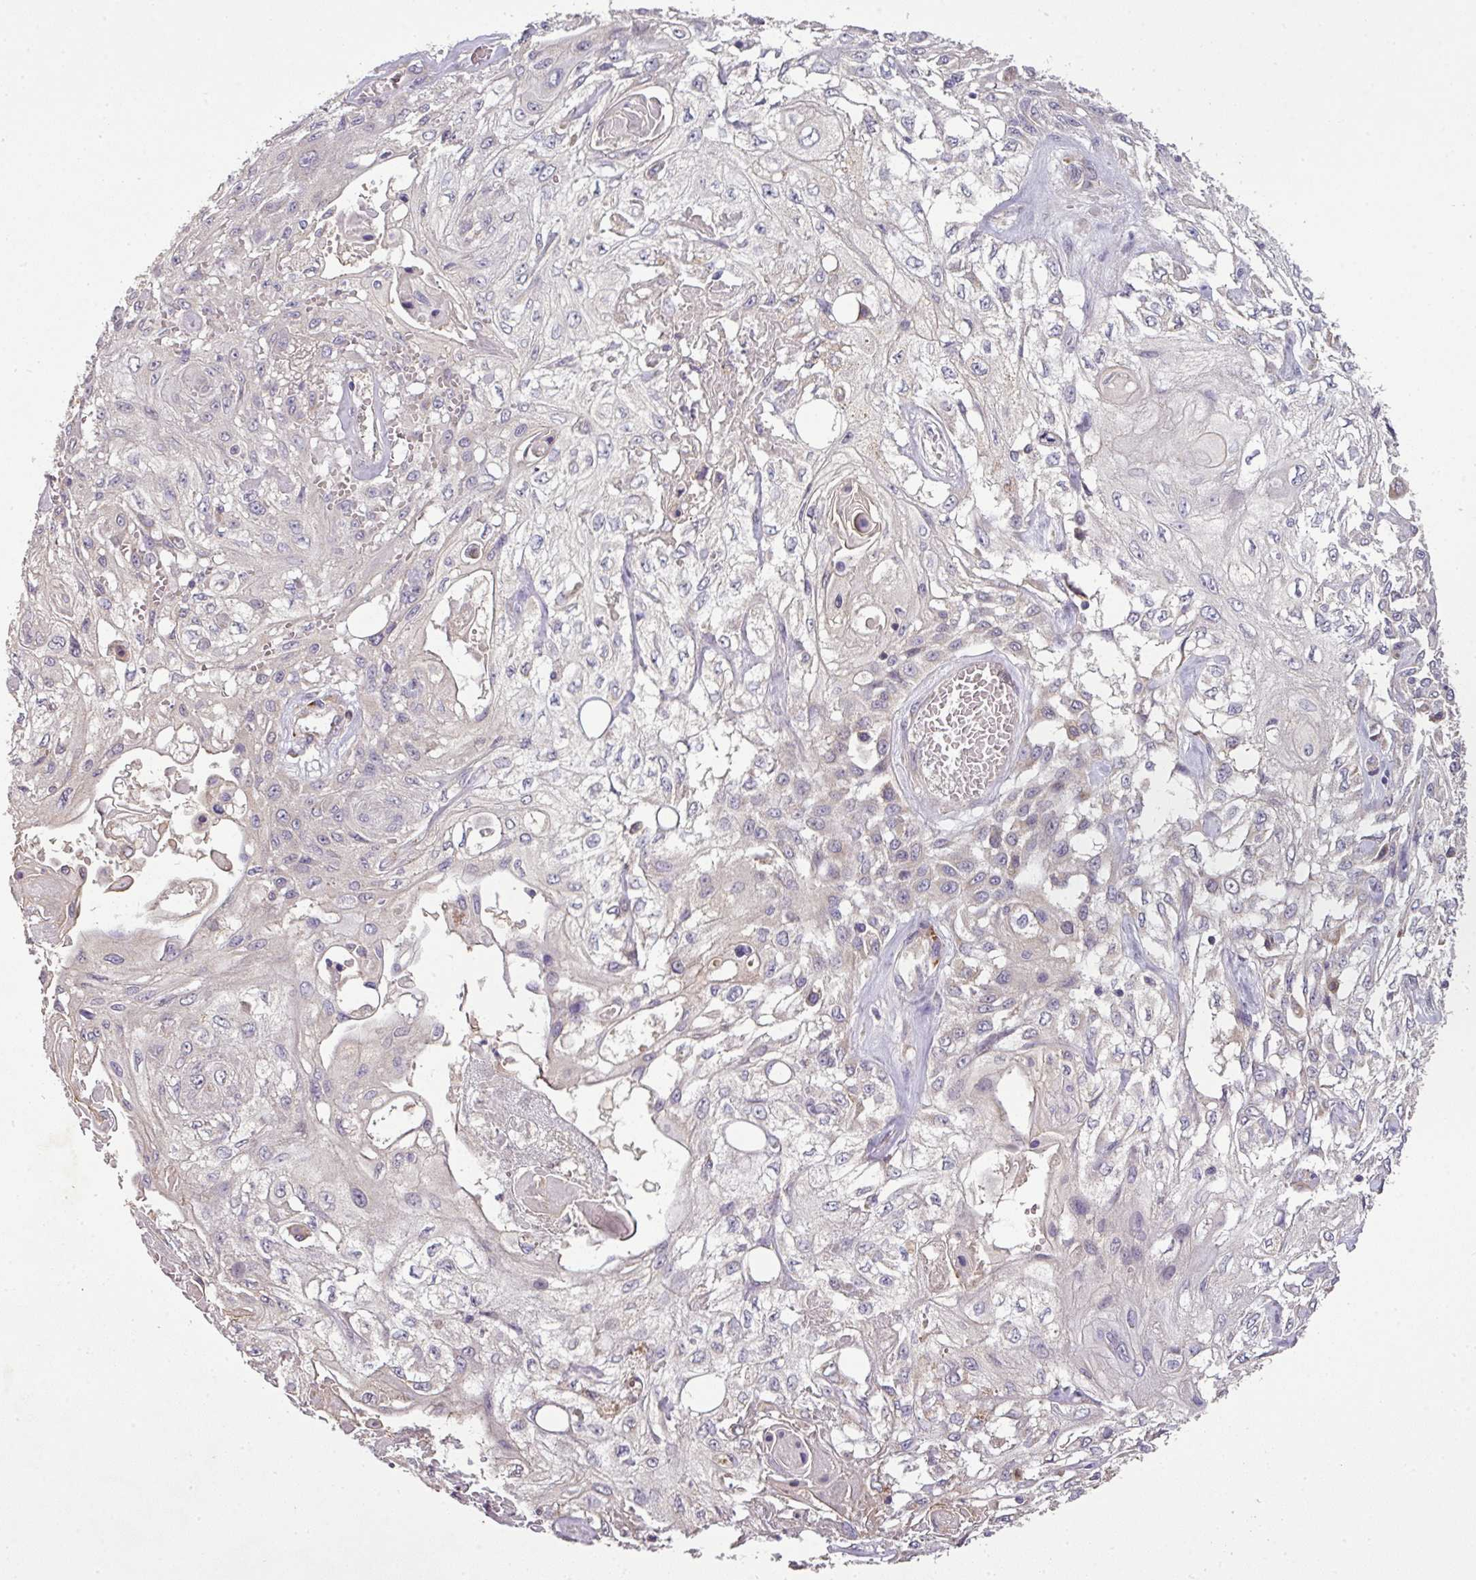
{"staining": {"intensity": "negative", "quantity": "none", "location": "none"}, "tissue": "skin cancer", "cell_type": "Tumor cells", "image_type": "cancer", "snomed": [{"axis": "morphology", "description": "Squamous cell carcinoma, NOS"}, {"axis": "morphology", "description": "Squamous cell carcinoma, metastatic, NOS"}, {"axis": "topography", "description": "Skin"}, {"axis": "topography", "description": "Lymph node"}], "caption": "Tumor cells show no significant protein positivity in skin cancer (squamous cell carcinoma). (Brightfield microscopy of DAB (3,3'-diaminobenzidine) immunohistochemistry (IHC) at high magnification).", "gene": "SPCS3", "patient": {"sex": "male", "age": 75}}